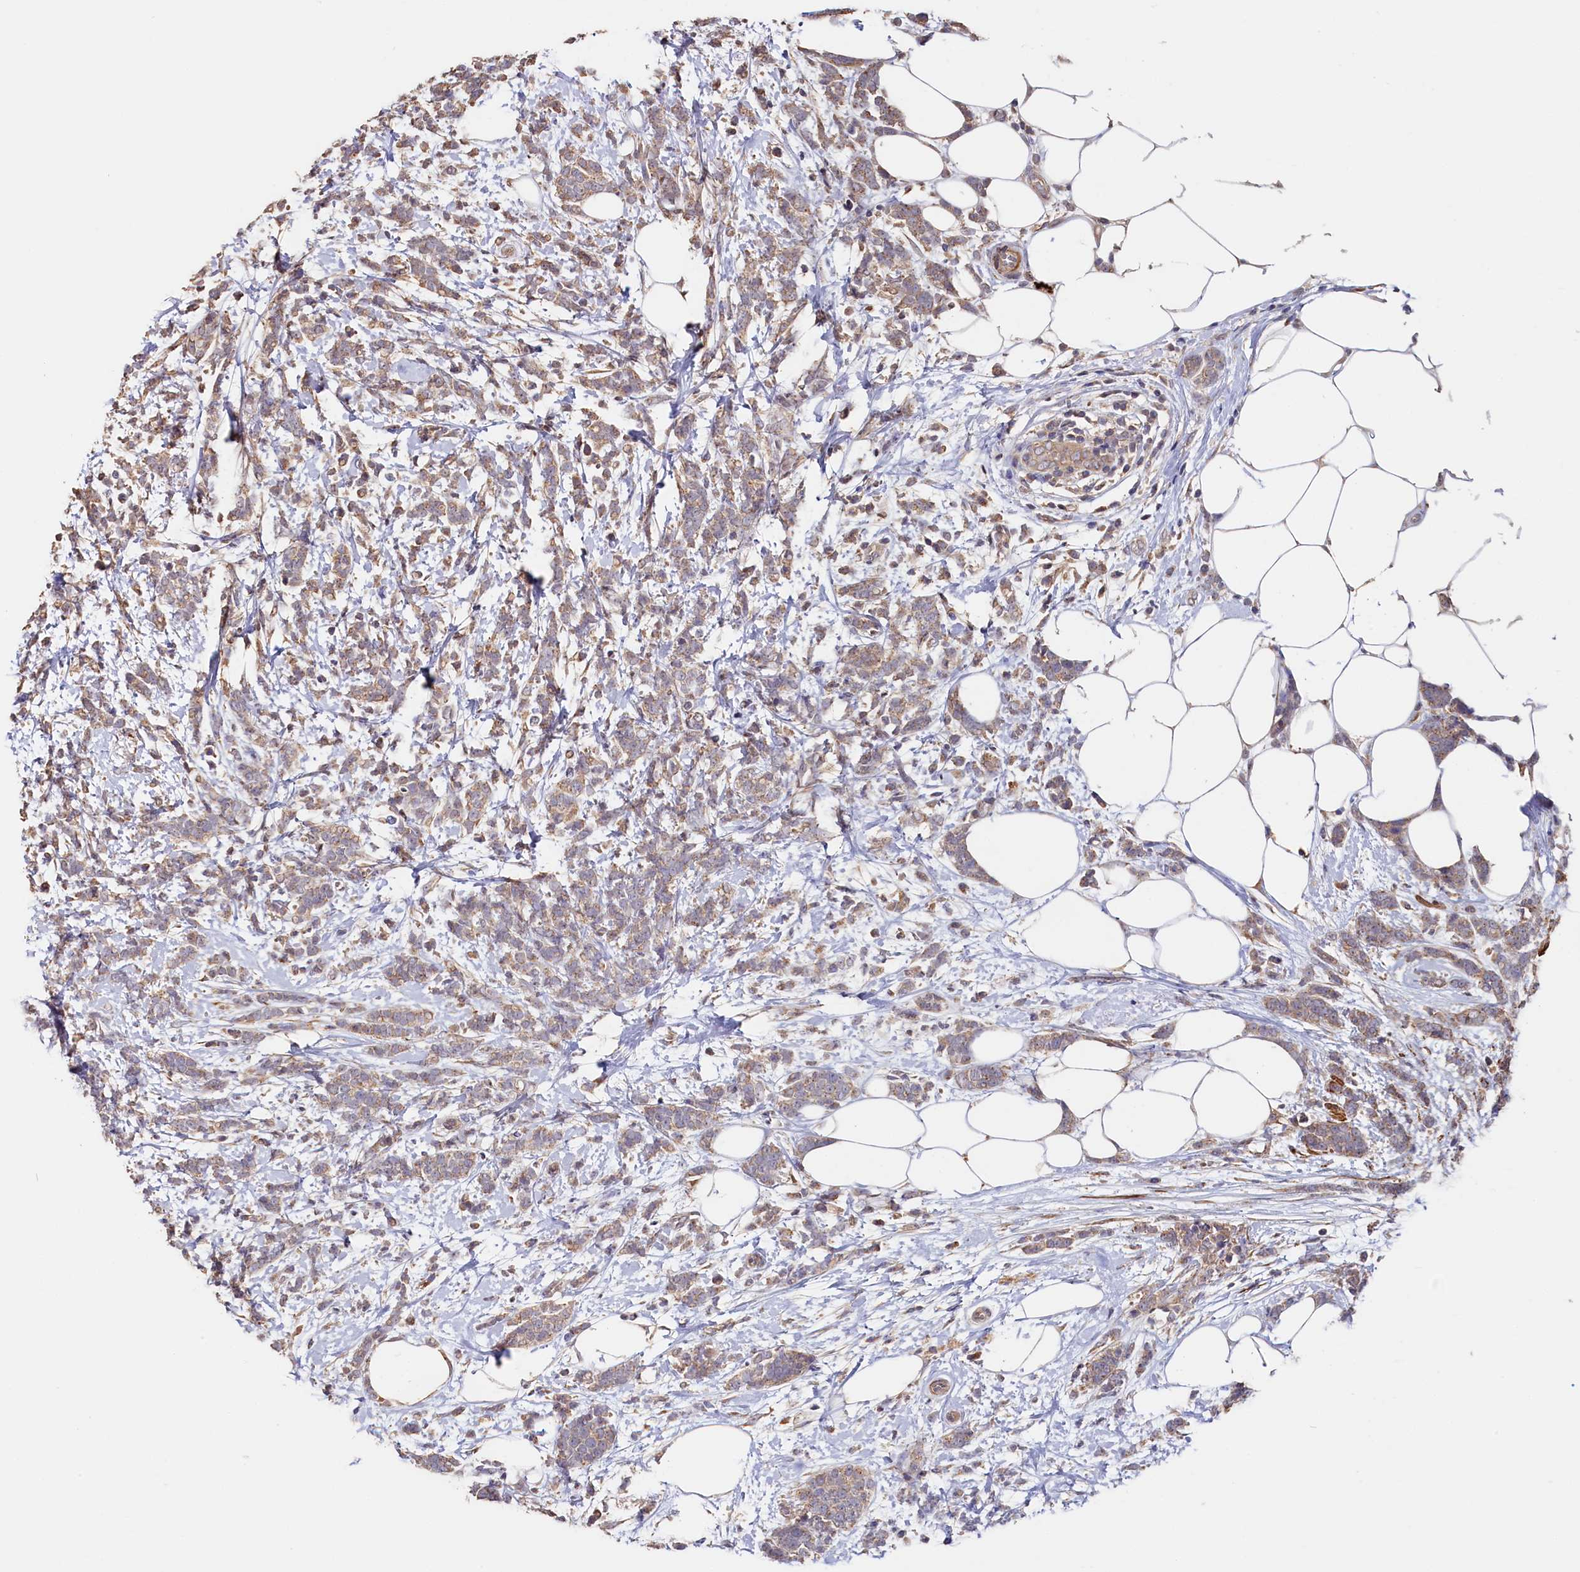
{"staining": {"intensity": "weak", "quantity": ">75%", "location": "cytoplasmic/membranous"}, "tissue": "breast cancer", "cell_type": "Tumor cells", "image_type": "cancer", "snomed": [{"axis": "morphology", "description": "Lobular carcinoma"}, {"axis": "topography", "description": "Breast"}], "caption": "Tumor cells exhibit weak cytoplasmic/membranous staining in approximately >75% of cells in breast cancer (lobular carcinoma).", "gene": "TANGO6", "patient": {"sex": "female", "age": 58}}